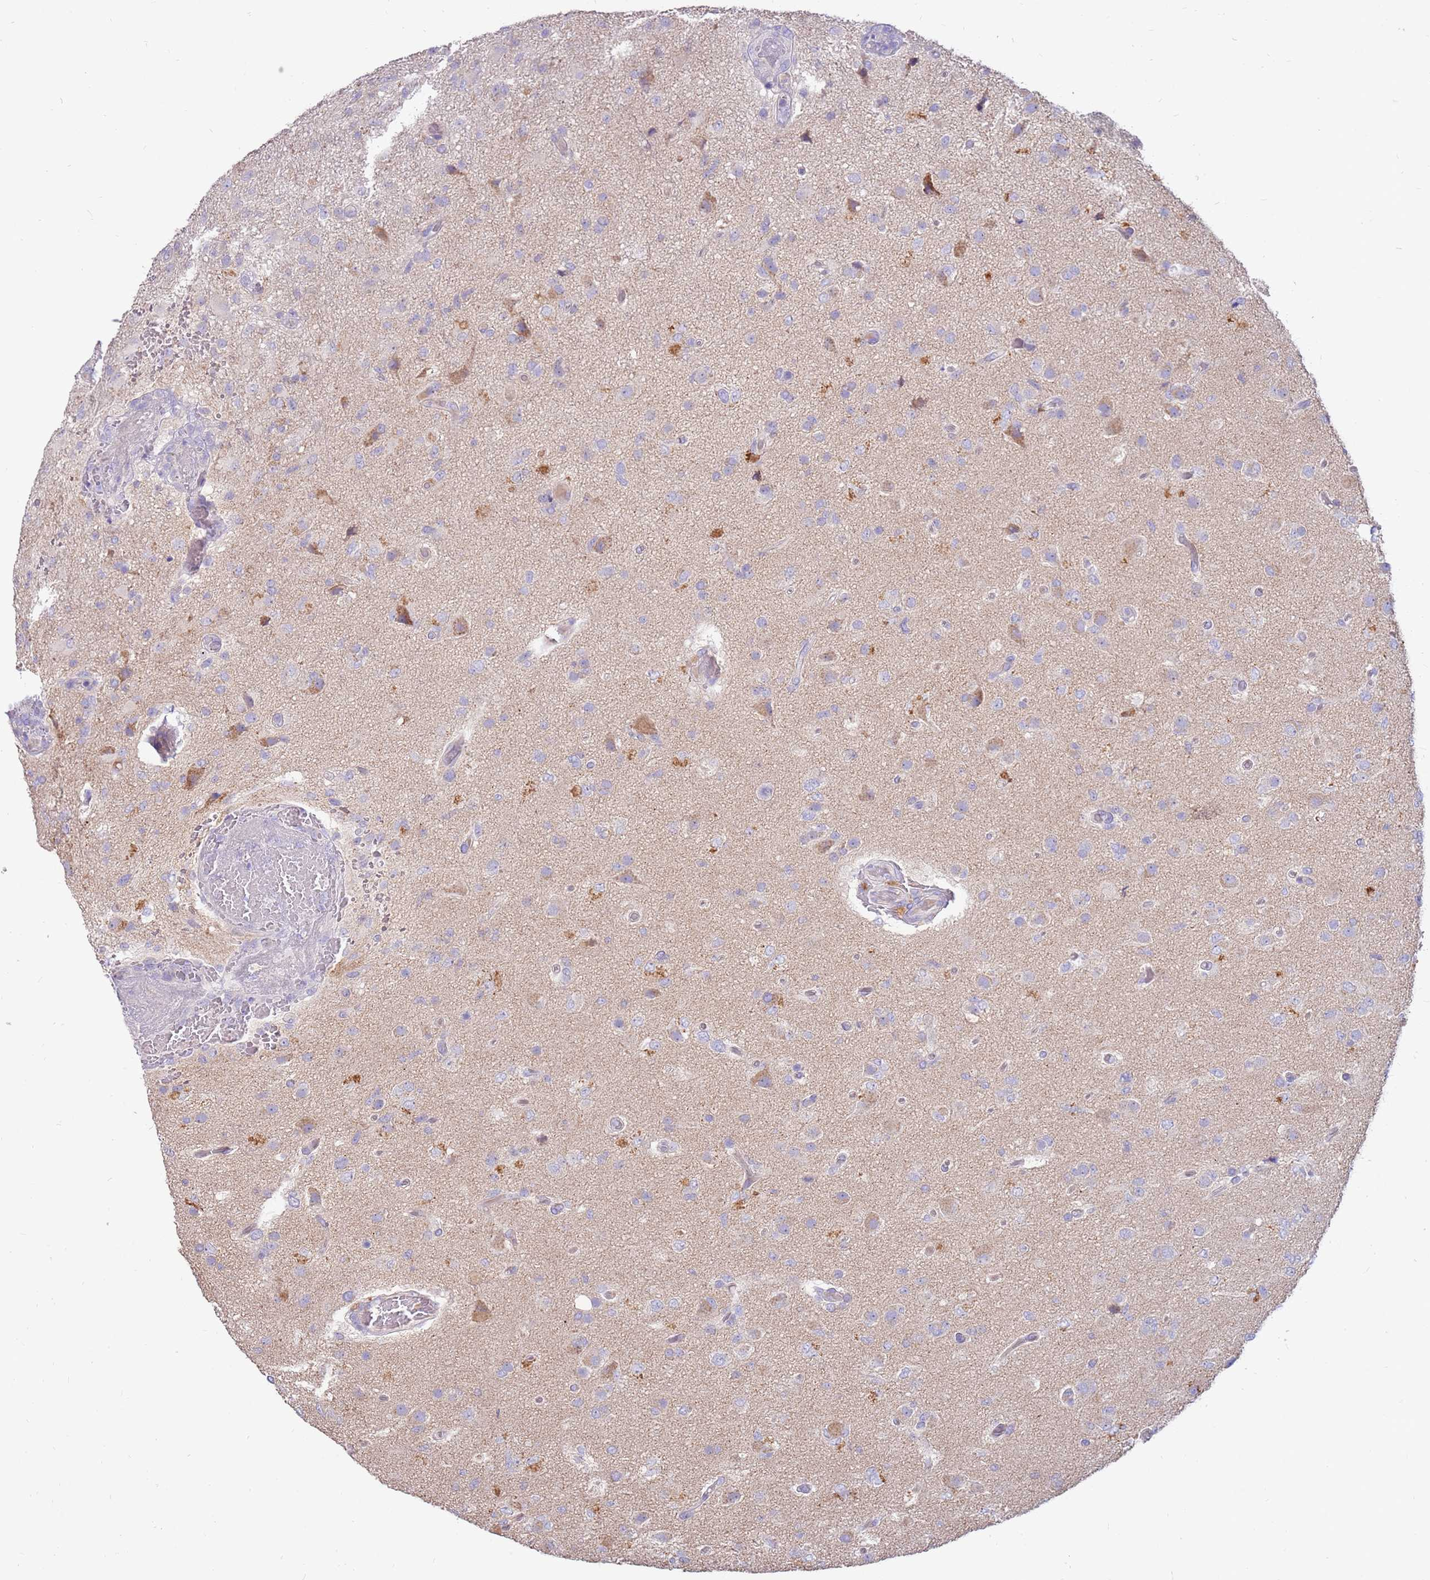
{"staining": {"intensity": "negative", "quantity": "none", "location": "none"}, "tissue": "glioma", "cell_type": "Tumor cells", "image_type": "cancer", "snomed": [{"axis": "morphology", "description": "Glioma, malignant, High grade"}, {"axis": "topography", "description": "Brain"}], "caption": "Tumor cells show no significant protein positivity in malignant glioma (high-grade).", "gene": "SLC44A4", "patient": {"sex": "female", "age": 74}}